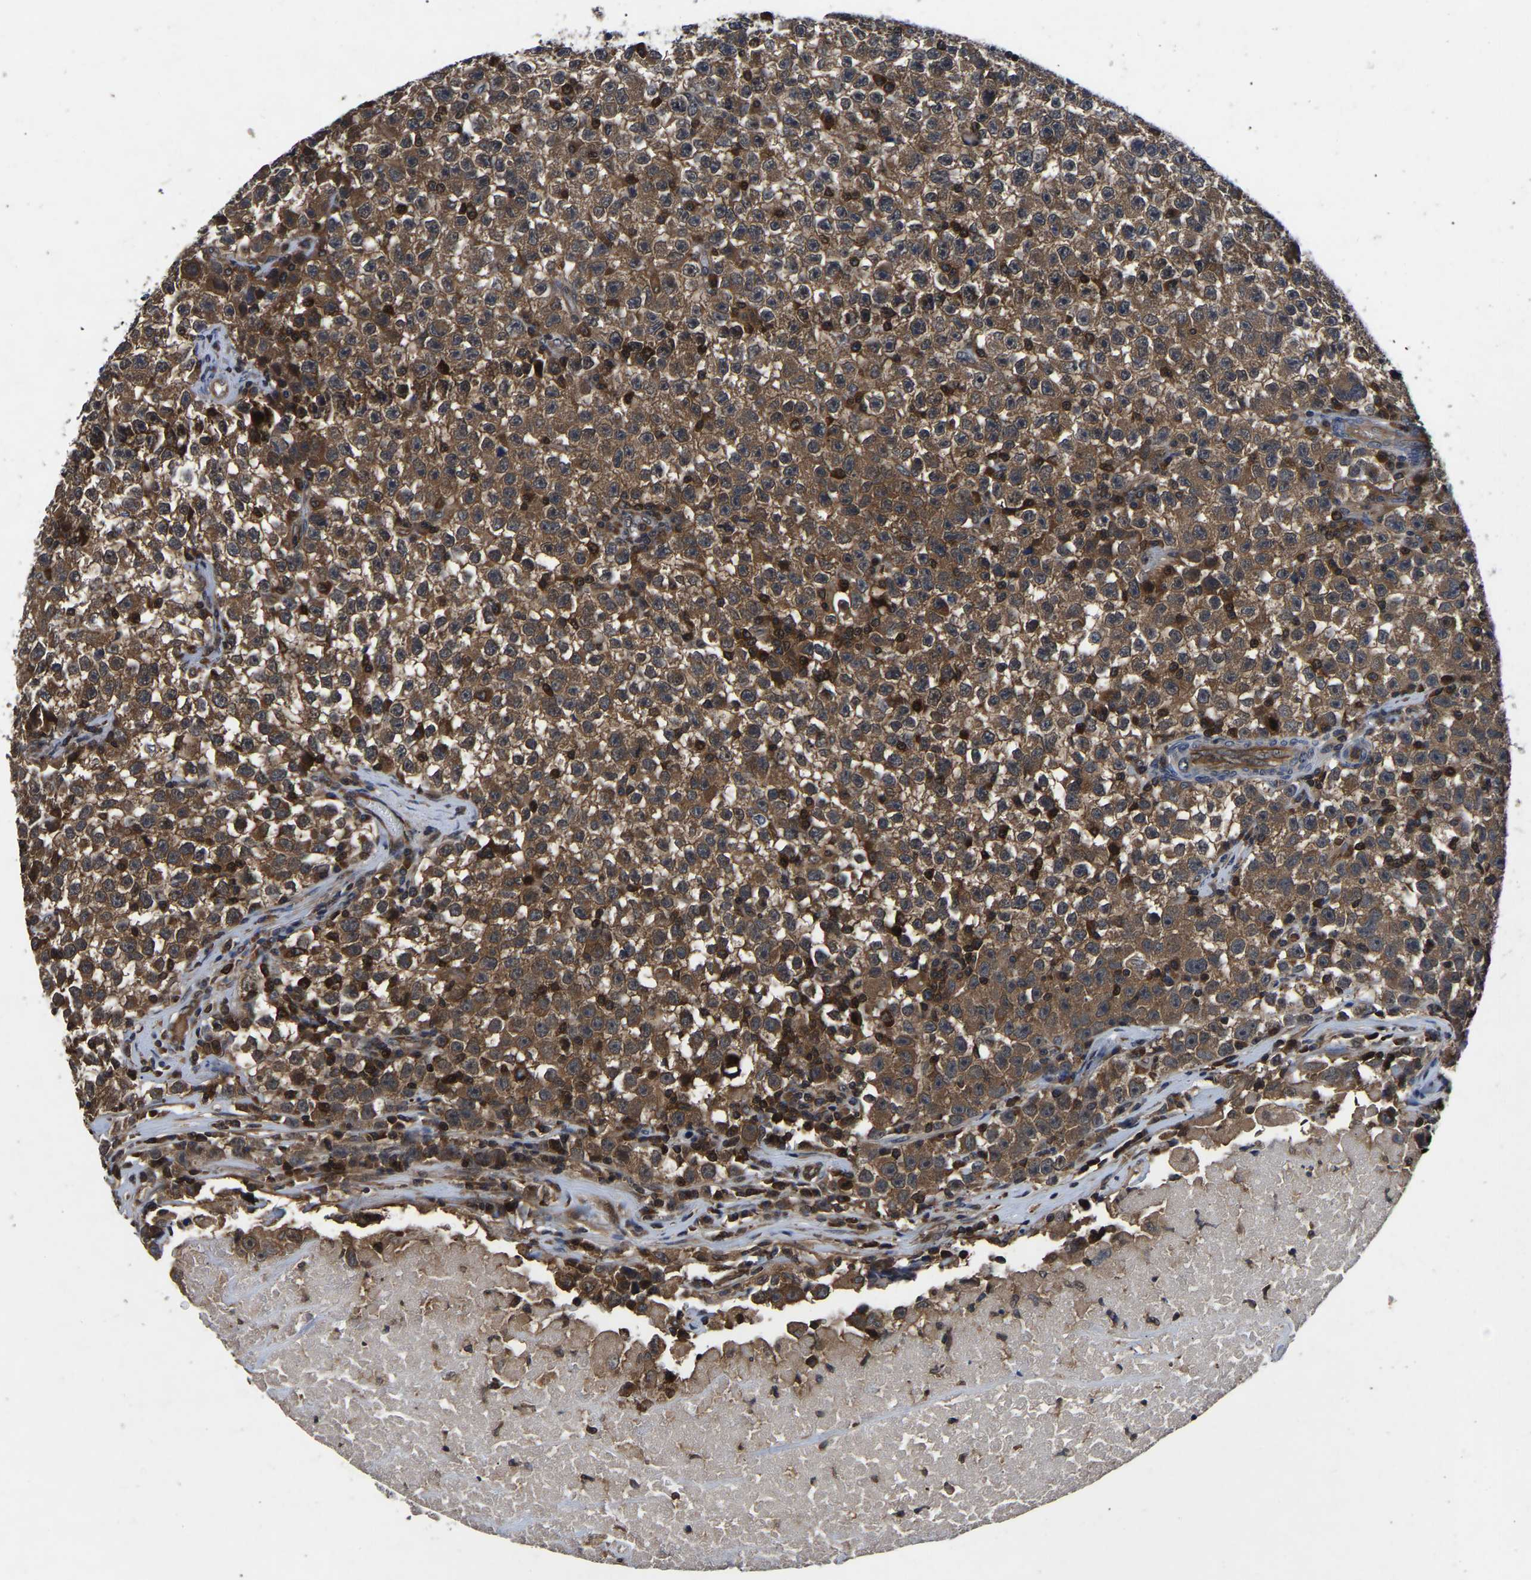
{"staining": {"intensity": "moderate", "quantity": ">75%", "location": "cytoplasmic/membranous"}, "tissue": "testis cancer", "cell_type": "Tumor cells", "image_type": "cancer", "snomed": [{"axis": "morphology", "description": "Seminoma, NOS"}, {"axis": "topography", "description": "Testis"}], "caption": "Immunohistochemistry (IHC) micrograph of human seminoma (testis) stained for a protein (brown), which shows medium levels of moderate cytoplasmic/membranous staining in about >75% of tumor cells.", "gene": "FGD5", "patient": {"sex": "male", "age": 22}}